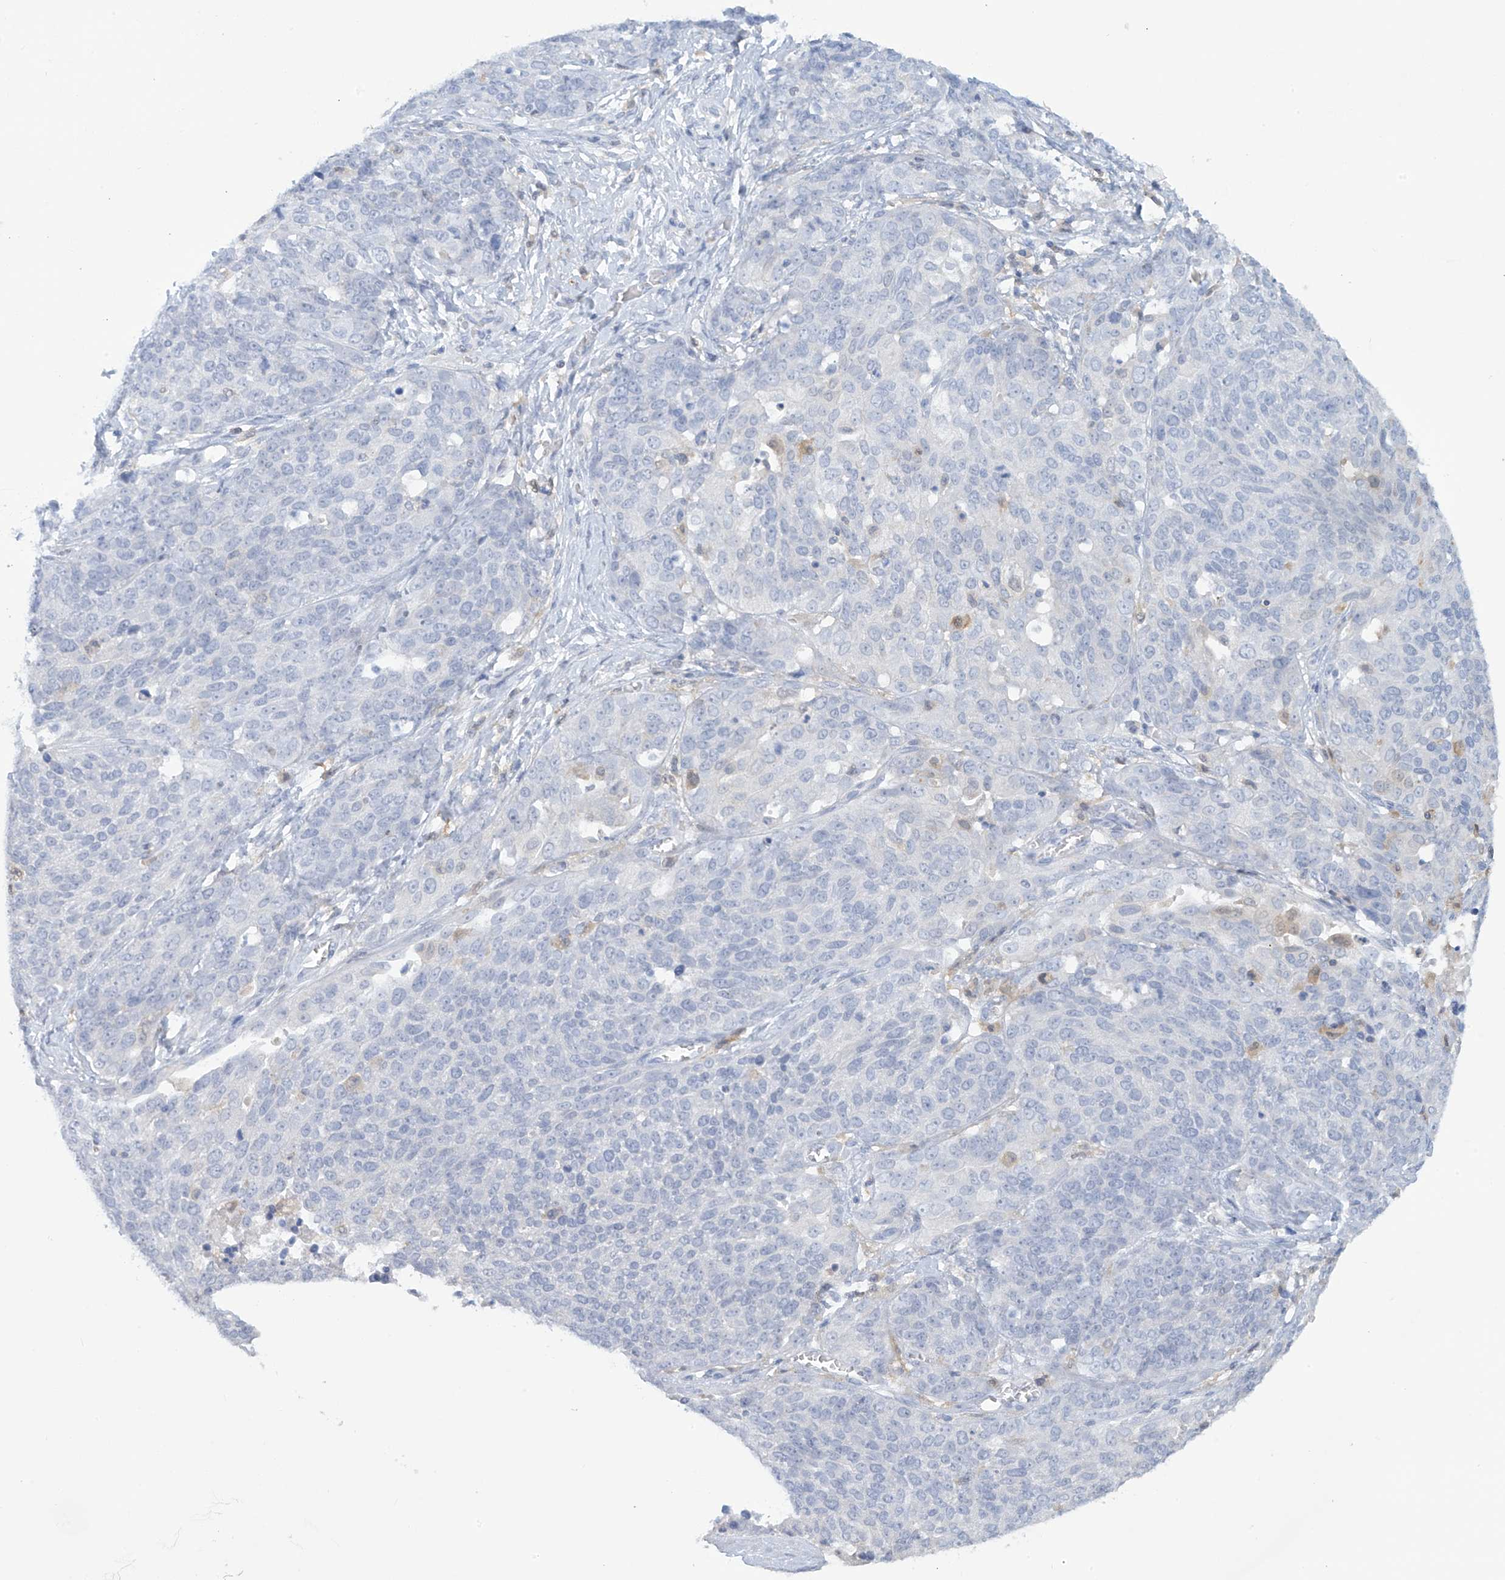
{"staining": {"intensity": "negative", "quantity": "none", "location": "none"}, "tissue": "ovarian cancer", "cell_type": "Tumor cells", "image_type": "cancer", "snomed": [{"axis": "morphology", "description": "Cystadenocarcinoma, serous, NOS"}, {"axis": "topography", "description": "Ovary"}], "caption": "Ovarian cancer stained for a protein using immunohistochemistry exhibits no positivity tumor cells.", "gene": "TRMT2B", "patient": {"sex": "female", "age": 44}}